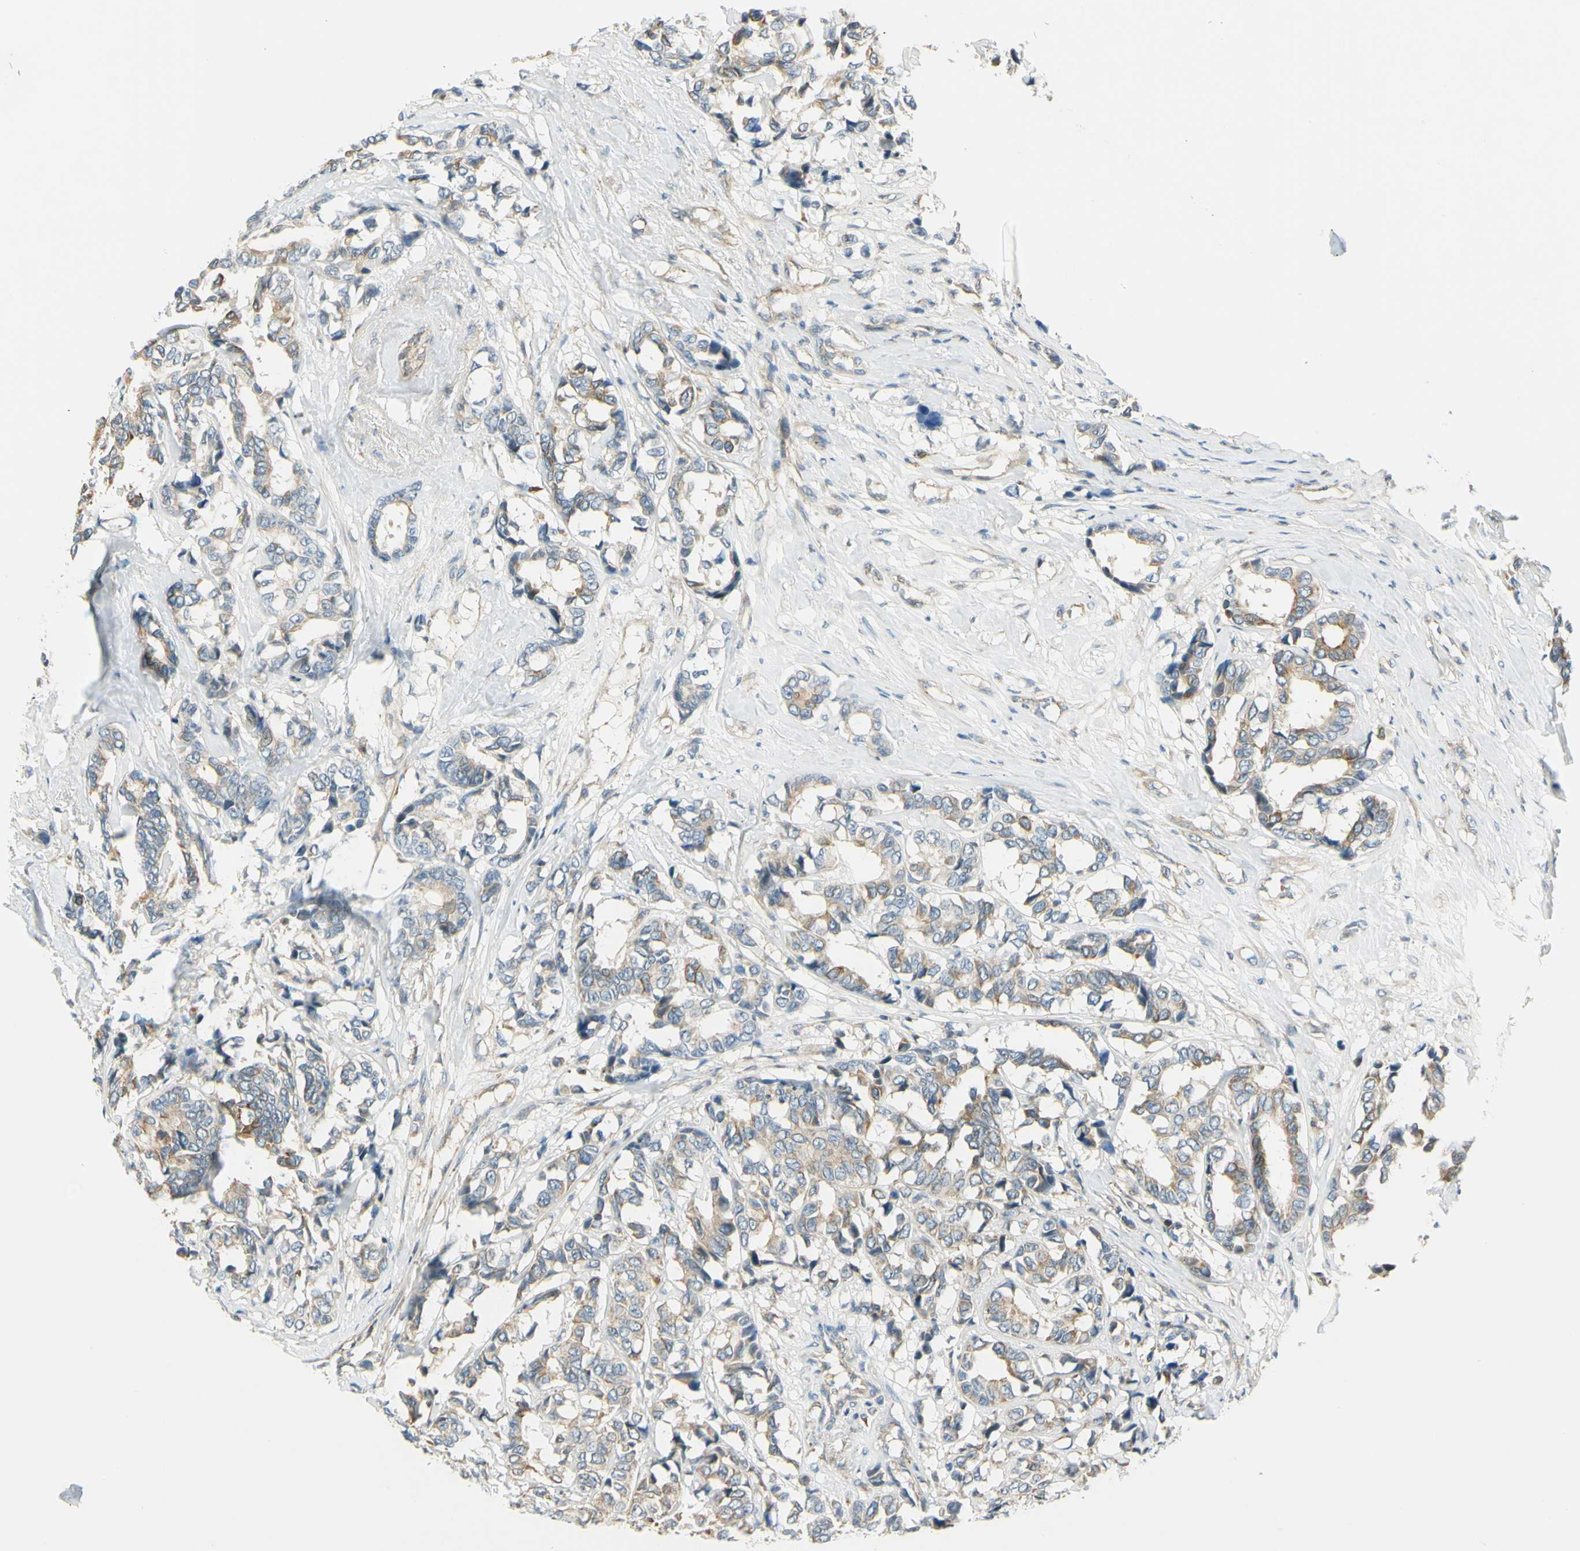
{"staining": {"intensity": "moderate", "quantity": "<25%", "location": "cytoplasmic/membranous"}, "tissue": "breast cancer", "cell_type": "Tumor cells", "image_type": "cancer", "snomed": [{"axis": "morphology", "description": "Duct carcinoma"}, {"axis": "topography", "description": "Breast"}], "caption": "A brown stain labels moderate cytoplasmic/membranous expression of a protein in human infiltrating ductal carcinoma (breast) tumor cells.", "gene": "LAMA3", "patient": {"sex": "female", "age": 87}}